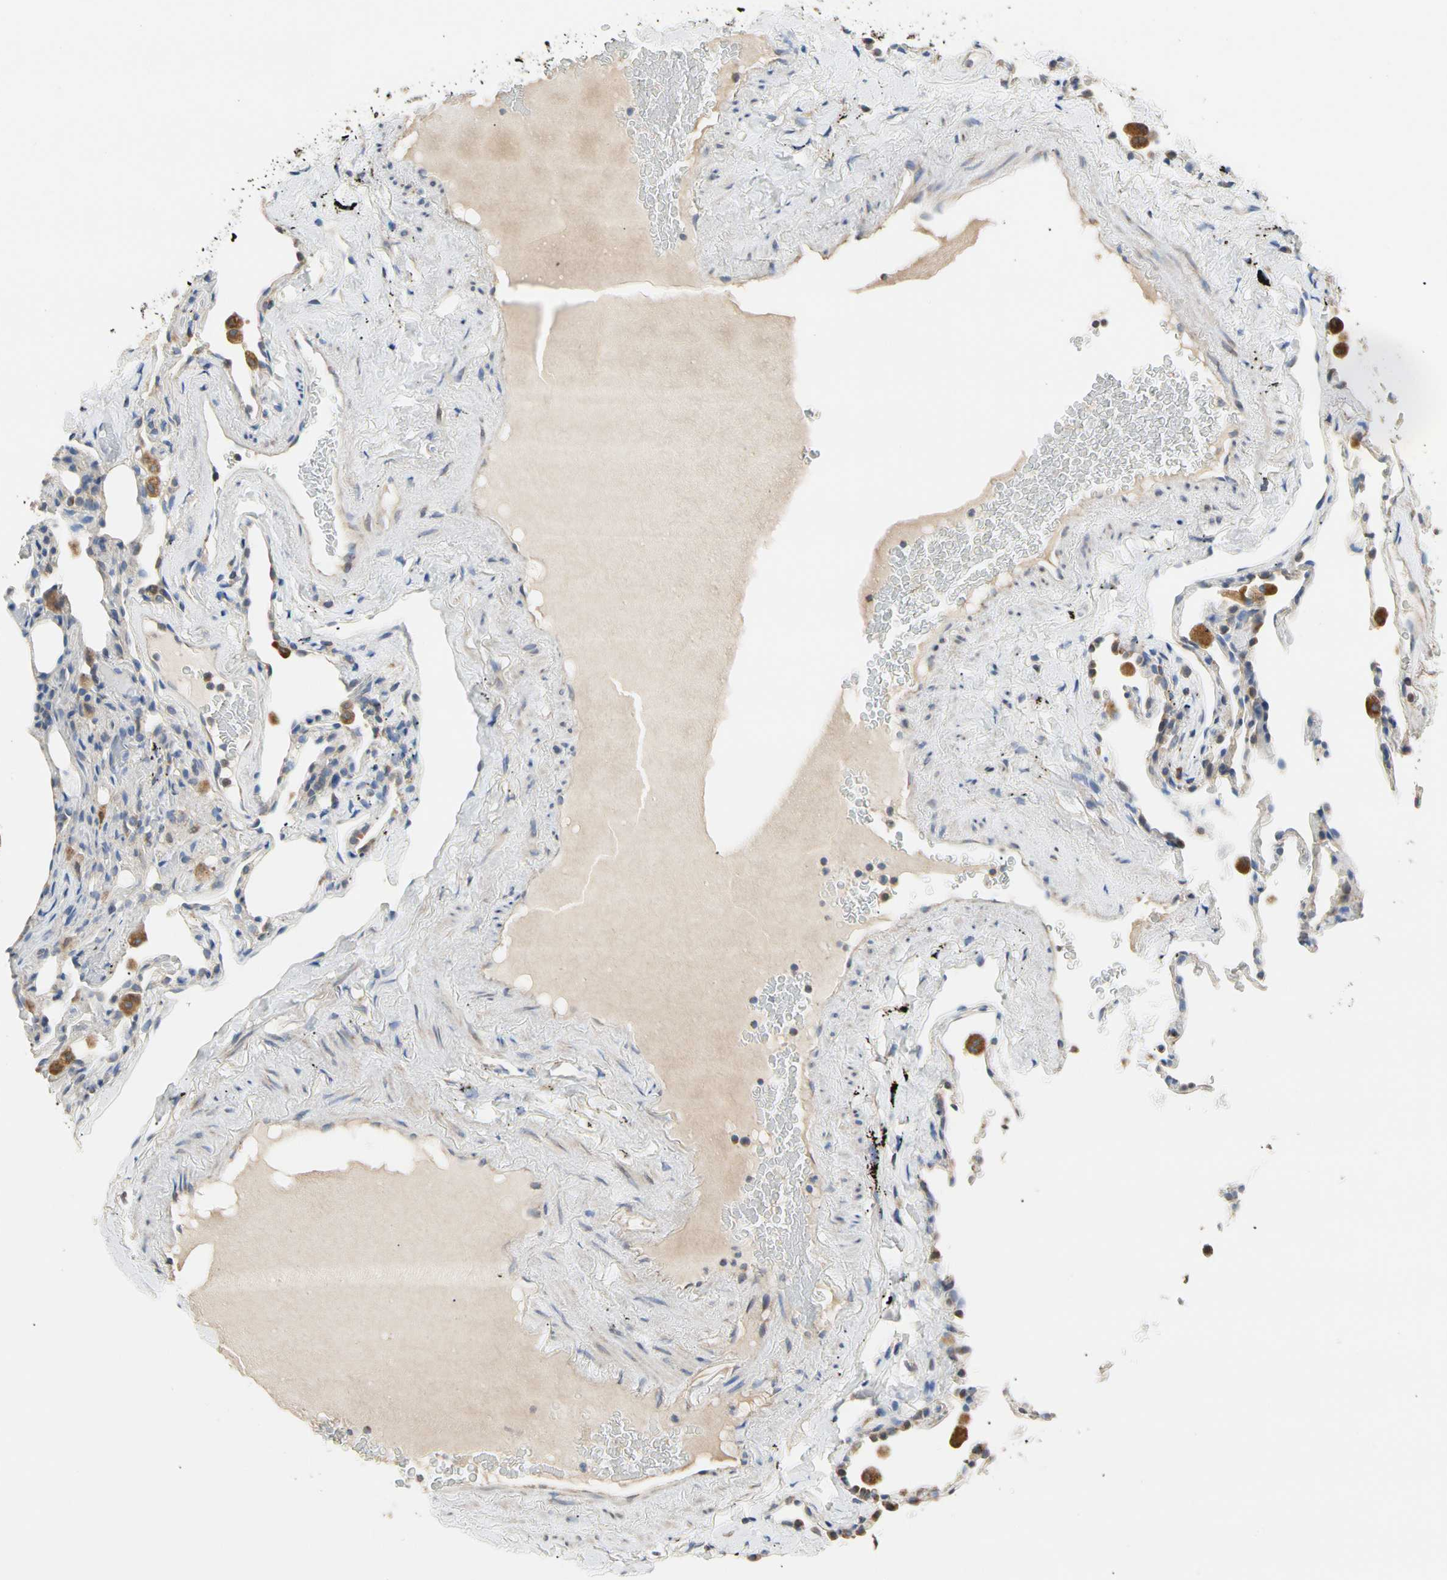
{"staining": {"intensity": "negative", "quantity": "none", "location": "none"}, "tissue": "lung", "cell_type": "Alveolar cells", "image_type": "normal", "snomed": [{"axis": "morphology", "description": "Normal tissue, NOS"}, {"axis": "morphology", "description": "Soft tissue tumor metastatic"}, {"axis": "topography", "description": "Lung"}], "caption": "High power microscopy photomicrograph of an immunohistochemistry (IHC) image of benign lung, revealing no significant expression in alveolar cells.", "gene": "PLGRKT", "patient": {"sex": "male", "age": 59}}